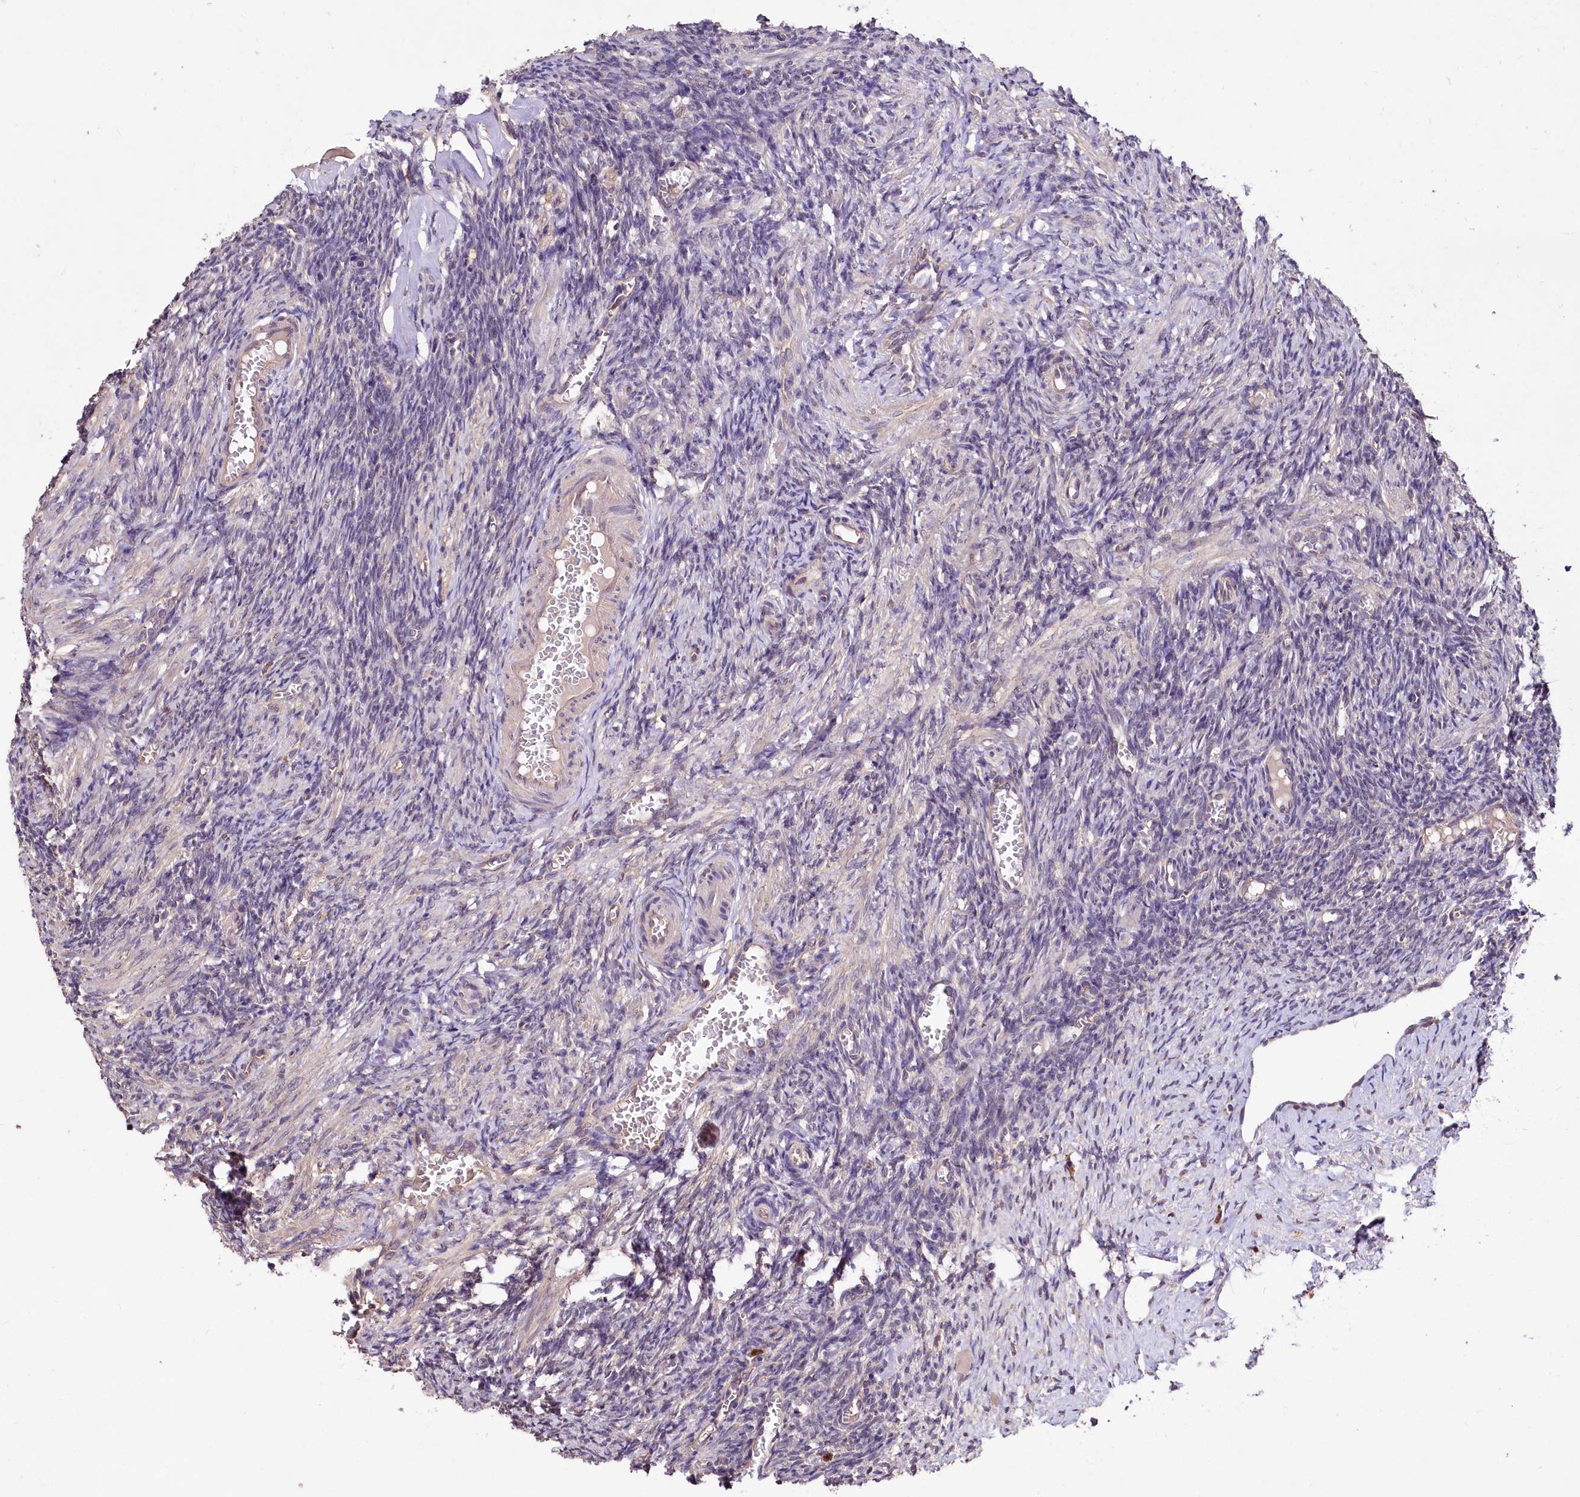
{"staining": {"intensity": "moderate", "quantity": ">75%", "location": "cytoplasmic/membranous"}, "tissue": "ovary", "cell_type": "Follicle cells", "image_type": "normal", "snomed": [{"axis": "morphology", "description": "Normal tissue, NOS"}, {"axis": "topography", "description": "Ovary"}], "caption": "Protein staining of normal ovary reveals moderate cytoplasmic/membranous staining in about >75% of follicle cells.", "gene": "KLRB1", "patient": {"sex": "female", "age": 27}}